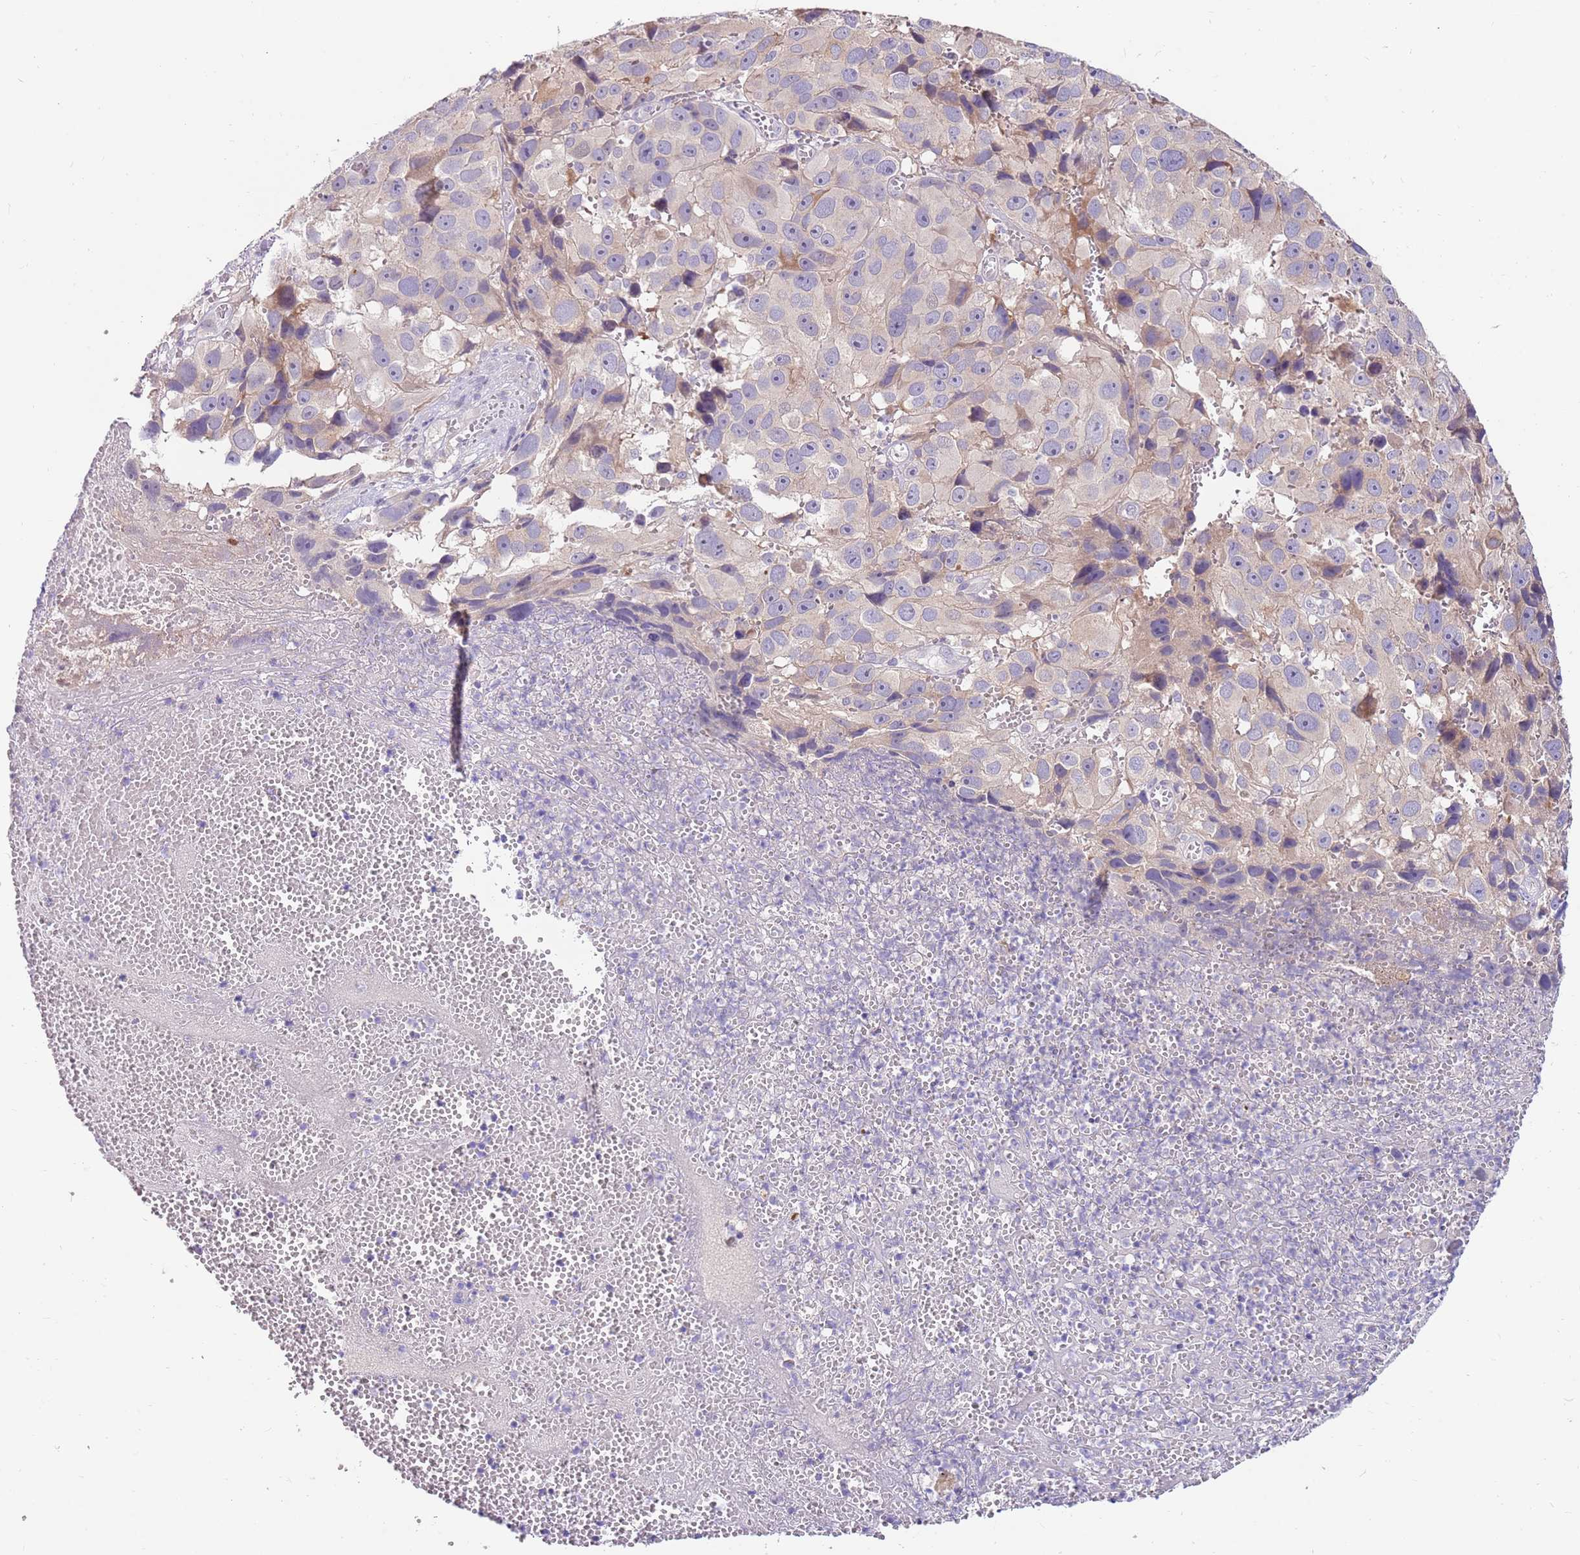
{"staining": {"intensity": "negative", "quantity": "none", "location": "none"}, "tissue": "melanoma", "cell_type": "Tumor cells", "image_type": "cancer", "snomed": [{"axis": "morphology", "description": "Malignant melanoma, NOS"}, {"axis": "topography", "description": "Skin"}], "caption": "High magnification brightfield microscopy of malignant melanoma stained with DAB (brown) and counterstained with hematoxylin (blue): tumor cells show no significant staining.", "gene": "SLC44A4", "patient": {"sex": "male", "age": 84}}